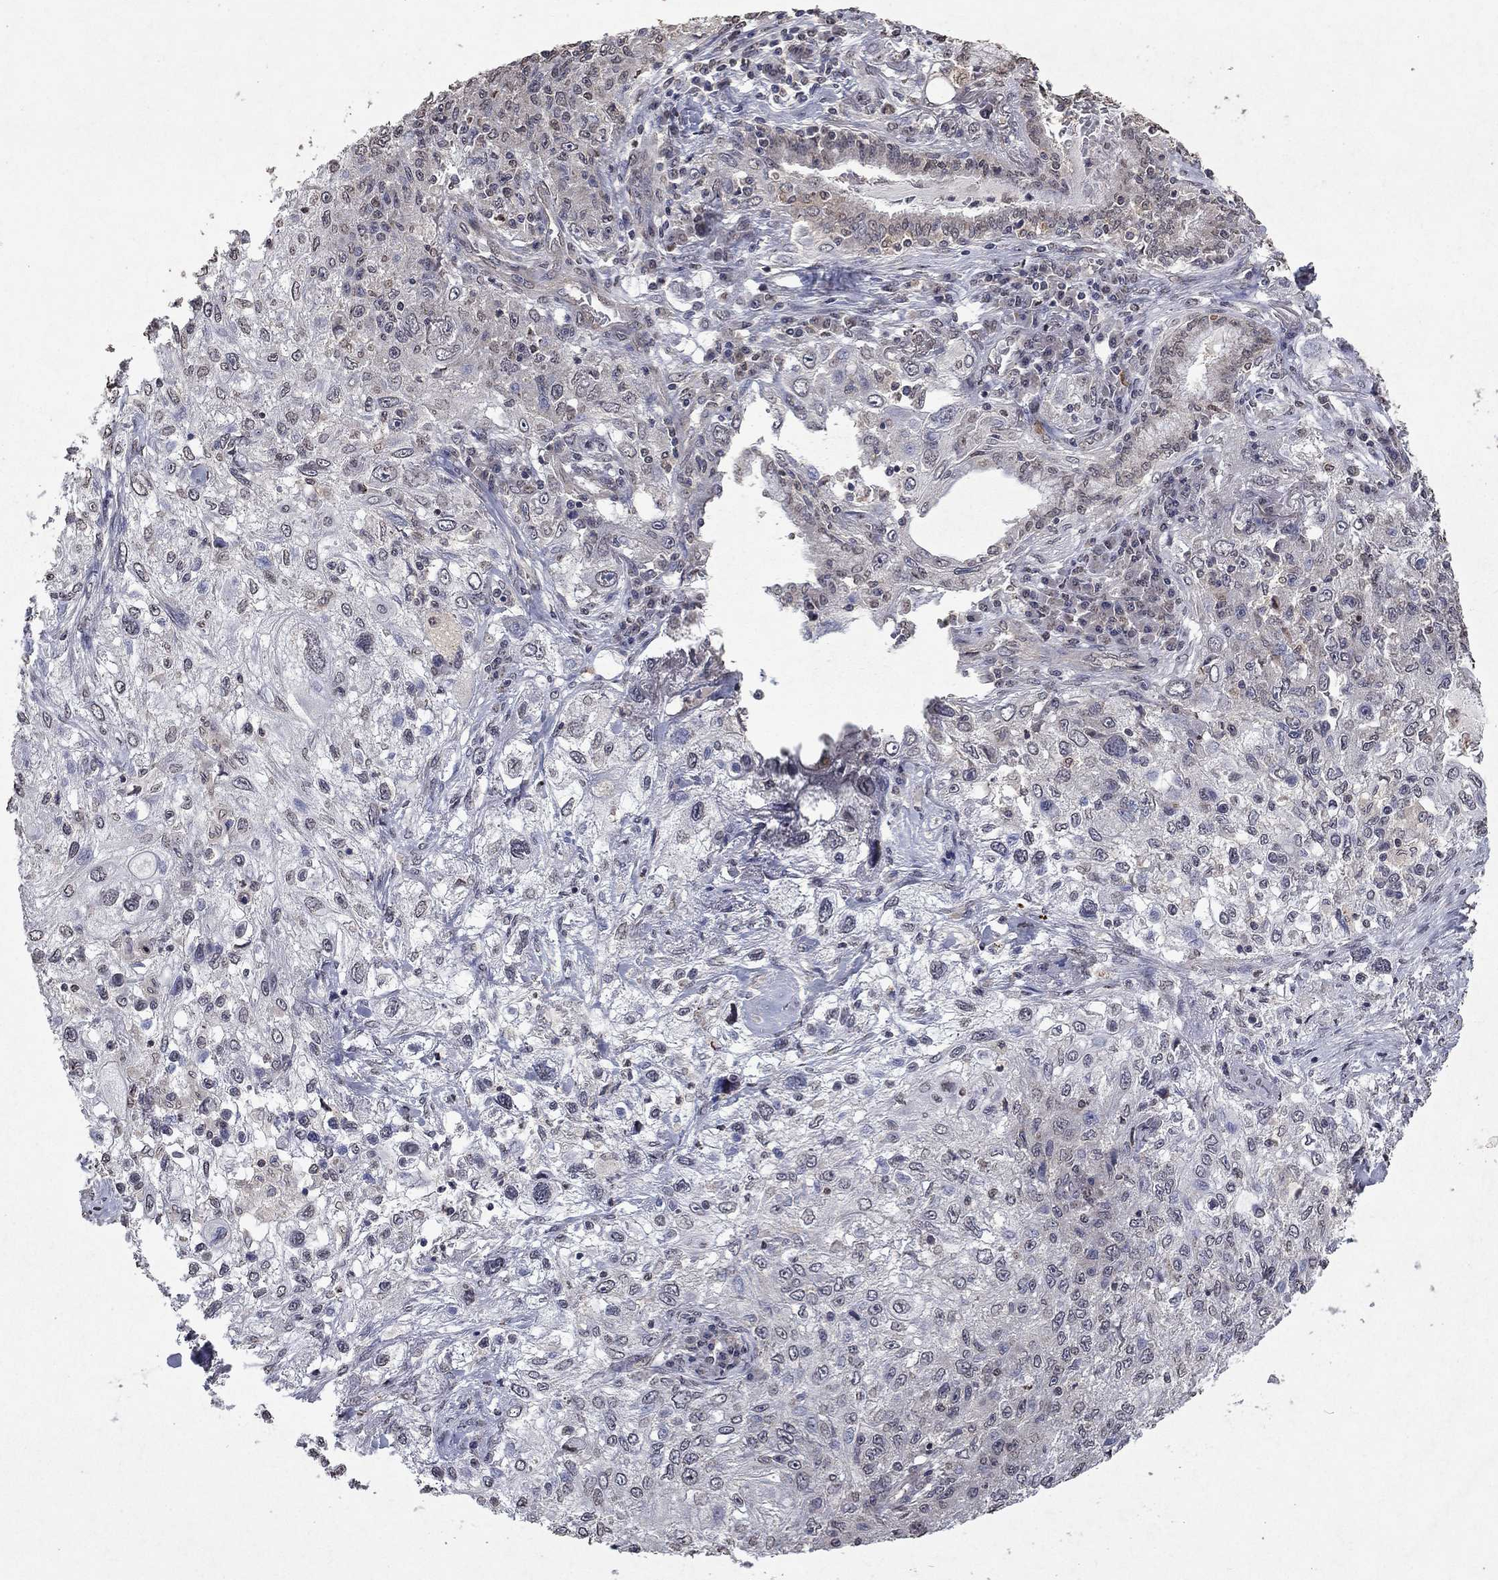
{"staining": {"intensity": "negative", "quantity": "none", "location": "none"}, "tissue": "lung cancer", "cell_type": "Tumor cells", "image_type": "cancer", "snomed": [{"axis": "morphology", "description": "Squamous cell carcinoma, NOS"}, {"axis": "topography", "description": "Lung"}], "caption": "Histopathology image shows no protein expression in tumor cells of lung squamous cell carcinoma tissue.", "gene": "TTC38", "patient": {"sex": "female", "age": 69}}